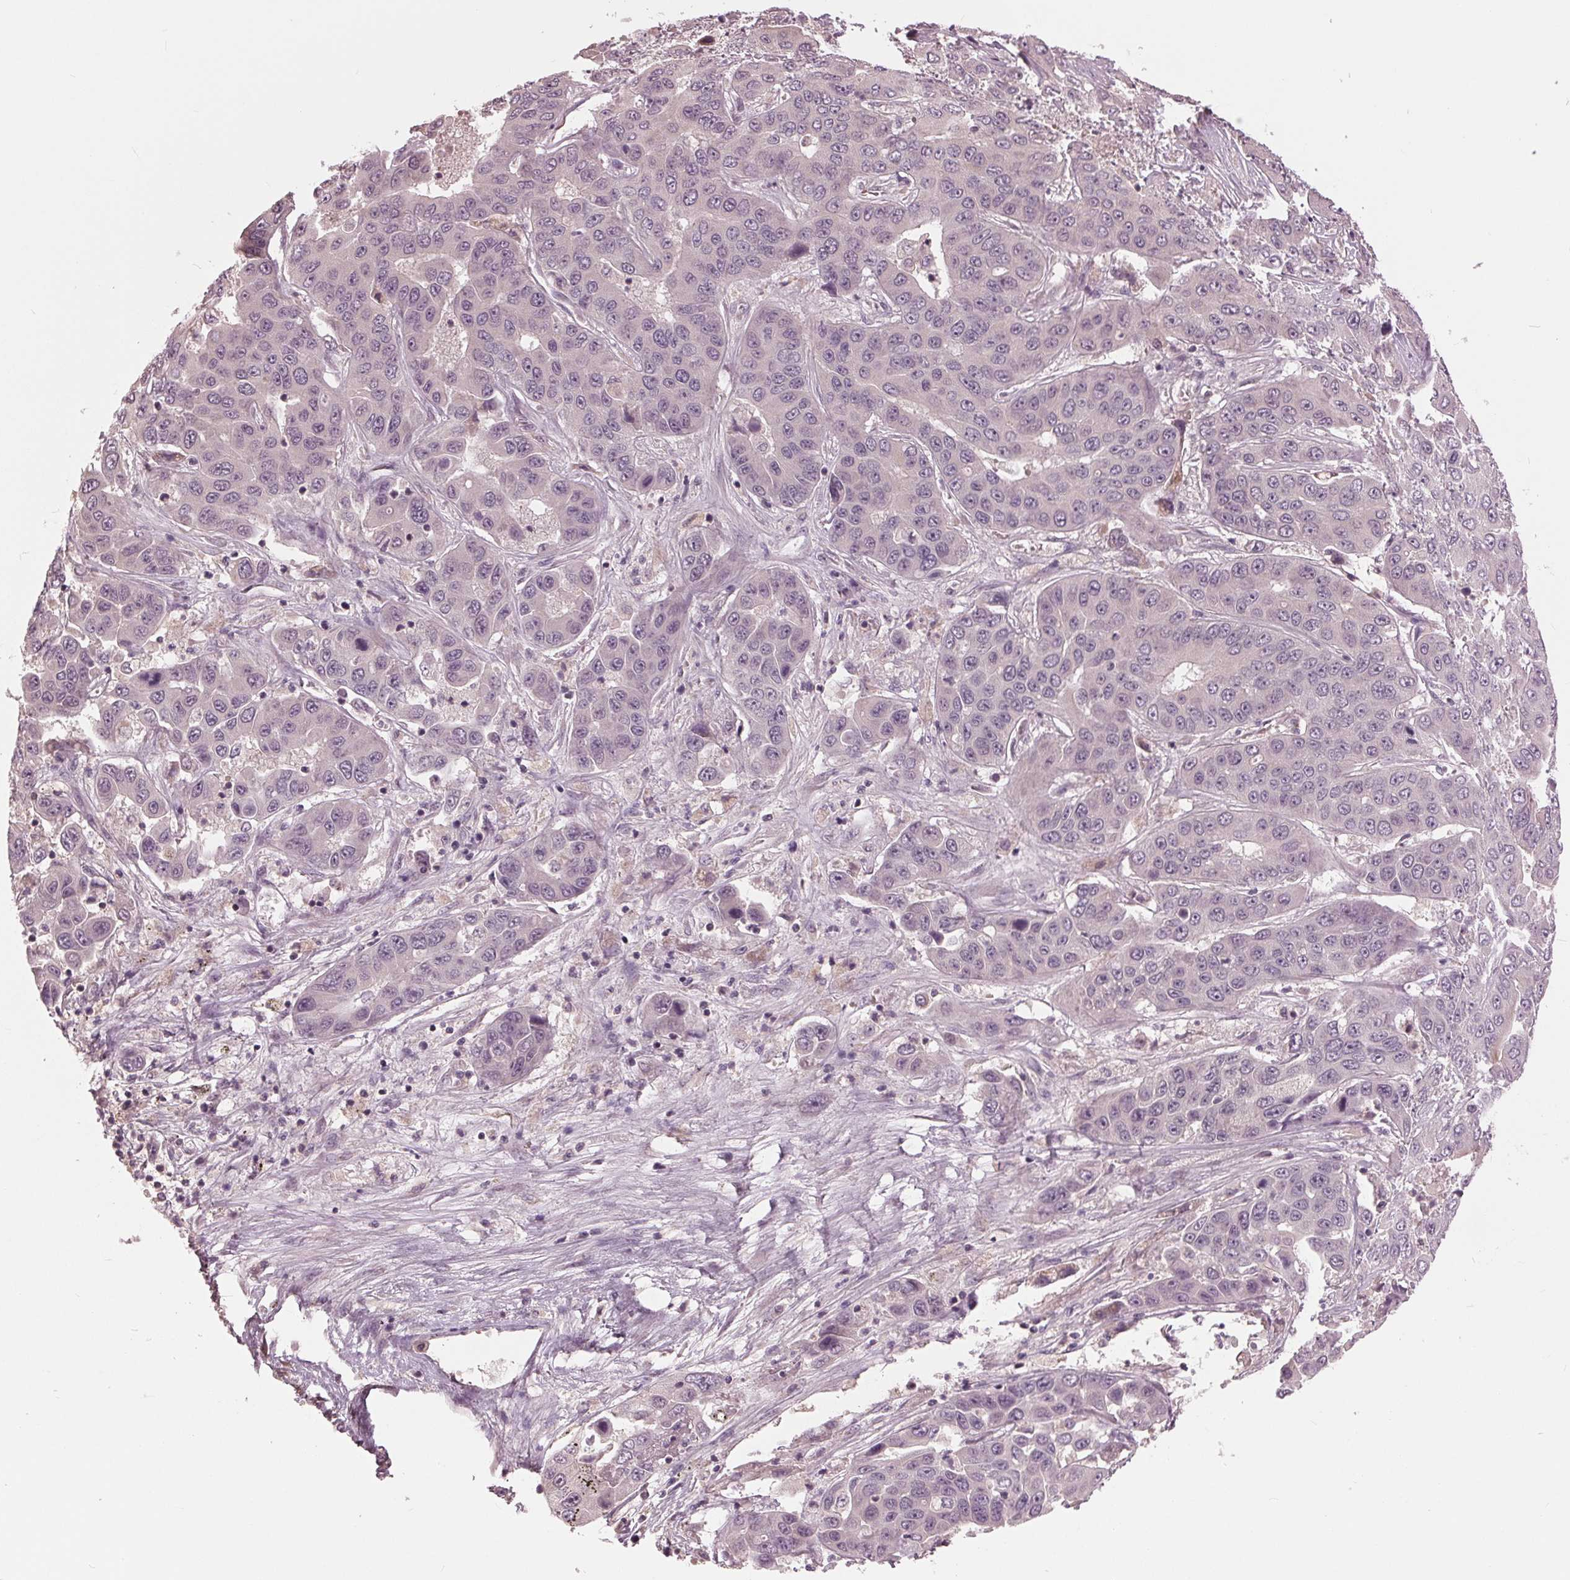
{"staining": {"intensity": "negative", "quantity": "none", "location": "none"}, "tissue": "liver cancer", "cell_type": "Tumor cells", "image_type": "cancer", "snomed": [{"axis": "morphology", "description": "Cholangiocarcinoma"}, {"axis": "topography", "description": "Liver"}], "caption": "Immunohistochemical staining of cholangiocarcinoma (liver) demonstrates no significant positivity in tumor cells.", "gene": "SIGLEC6", "patient": {"sex": "female", "age": 52}}